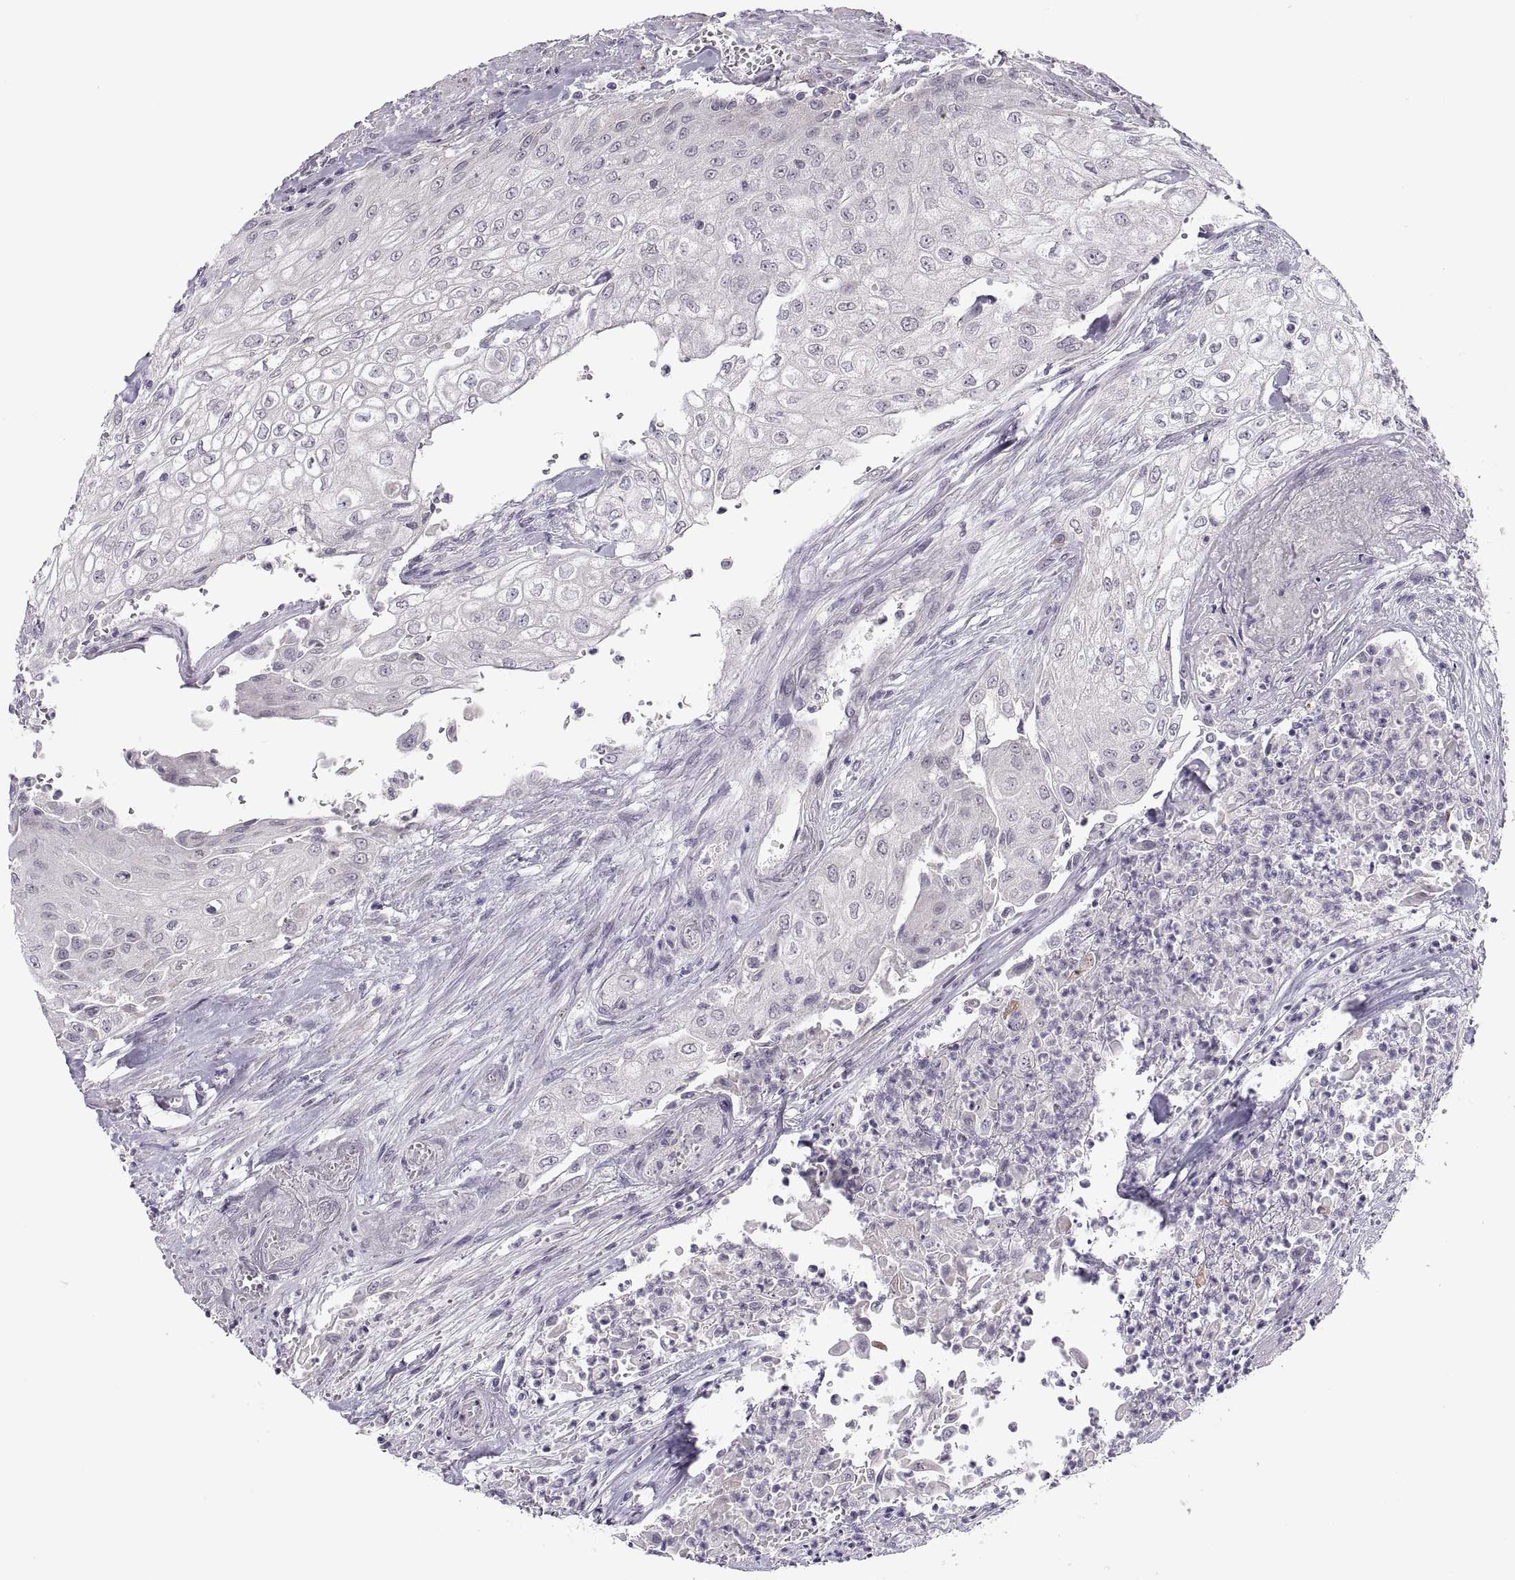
{"staining": {"intensity": "negative", "quantity": "none", "location": "none"}, "tissue": "urothelial cancer", "cell_type": "Tumor cells", "image_type": "cancer", "snomed": [{"axis": "morphology", "description": "Urothelial carcinoma, High grade"}, {"axis": "topography", "description": "Urinary bladder"}], "caption": "DAB immunohistochemical staining of urothelial carcinoma (high-grade) displays no significant expression in tumor cells.", "gene": "CHCT1", "patient": {"sex": "male", "age": 62}}